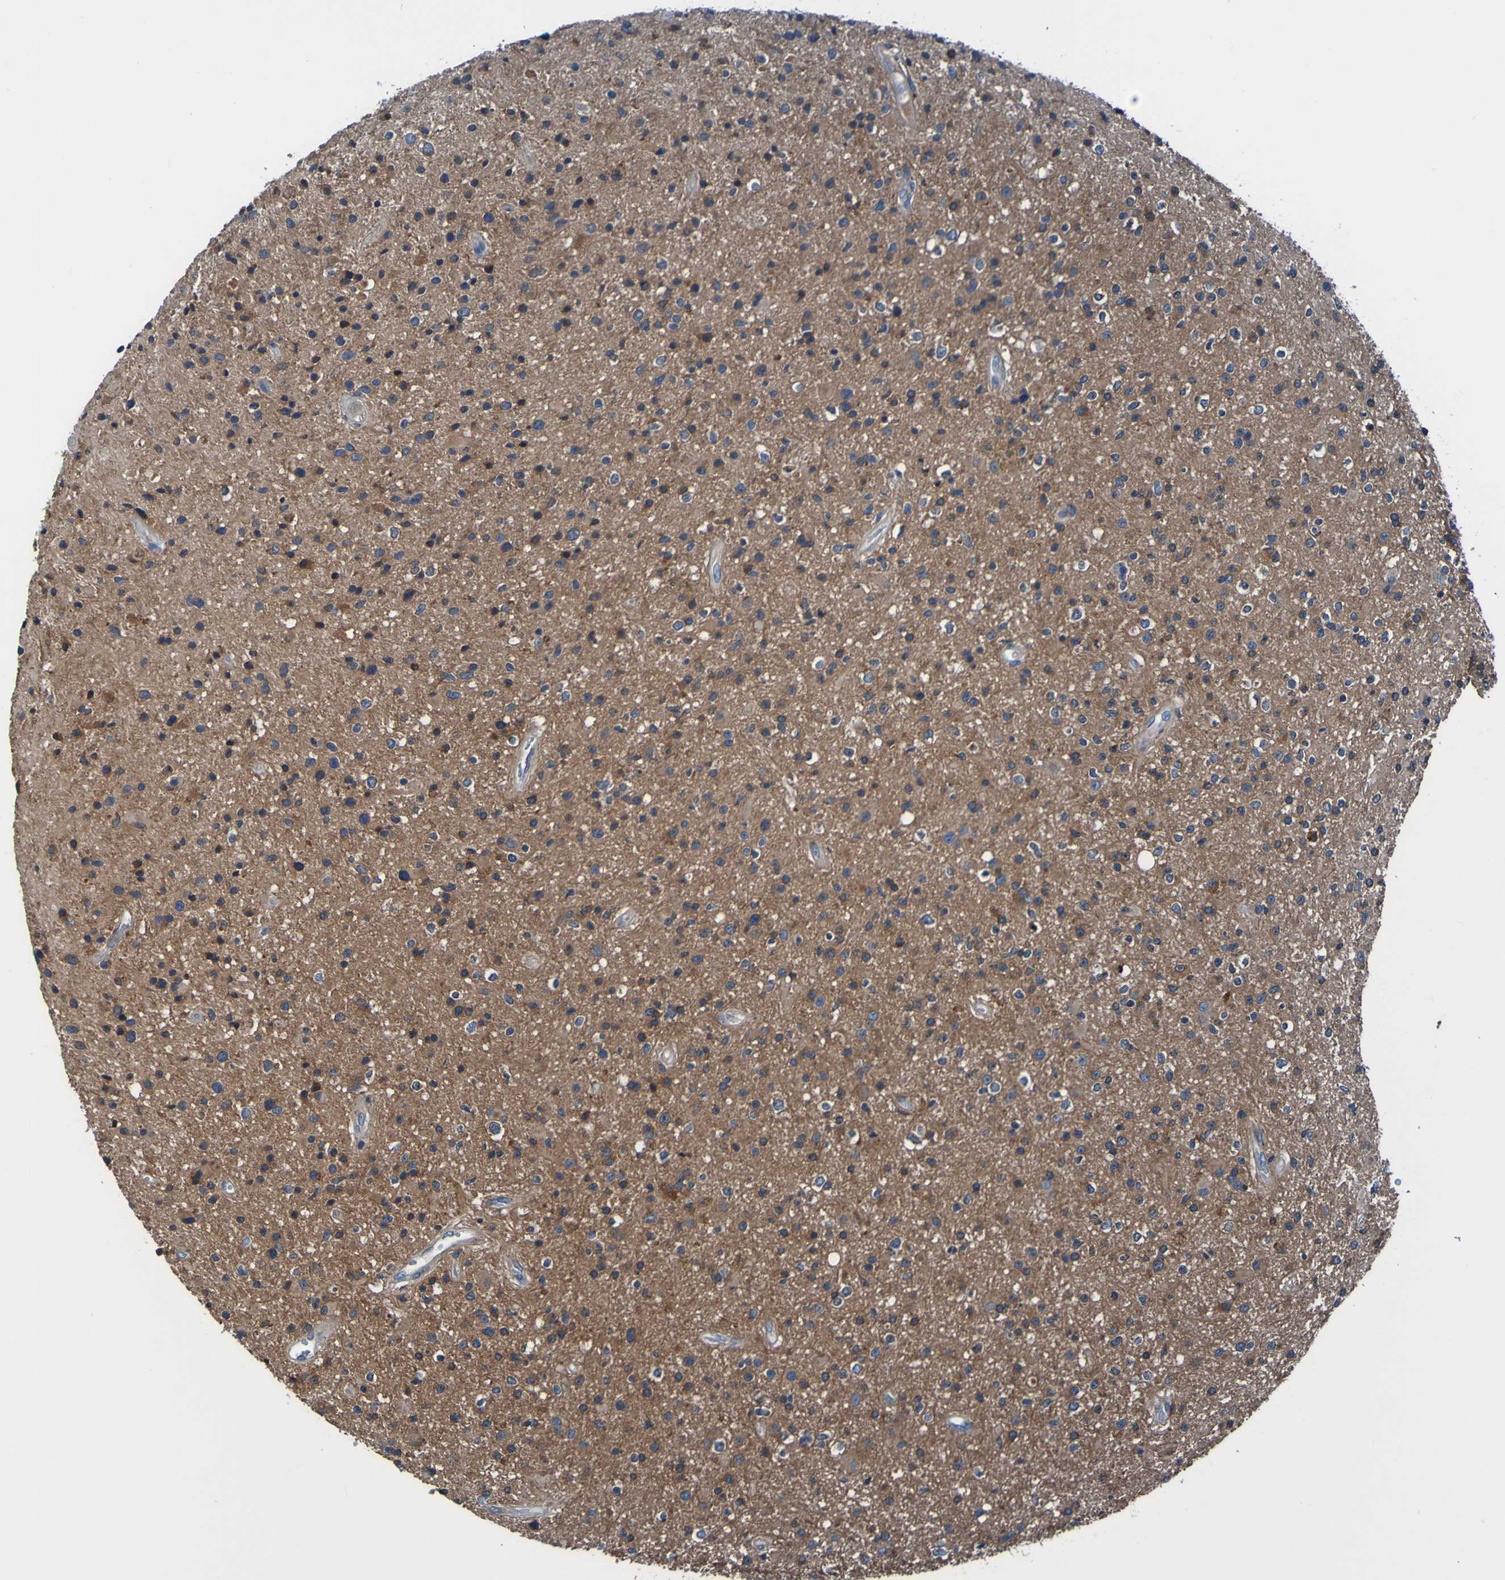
{"staining": {"intensity": "moderate", "quantity": ">75%", "location": "cytoplasmic/membranous"}, "tissue": "glioma", "cell_type": "Tumor cells", "image_type": "cancer", "snomed": [{"axis": "morphology", "description": "Glioma, malignant, High grade"}, {"axis": "topography", "description": "Brain"}], "caption": "Glioma was stained to show a protein in brown. There is medium levels of moderate cytoplasmic/membranous positivity in about >75% of tumor cells.", "gene": "RAB5B", "patient": {"sex": "male", "age": 33}}